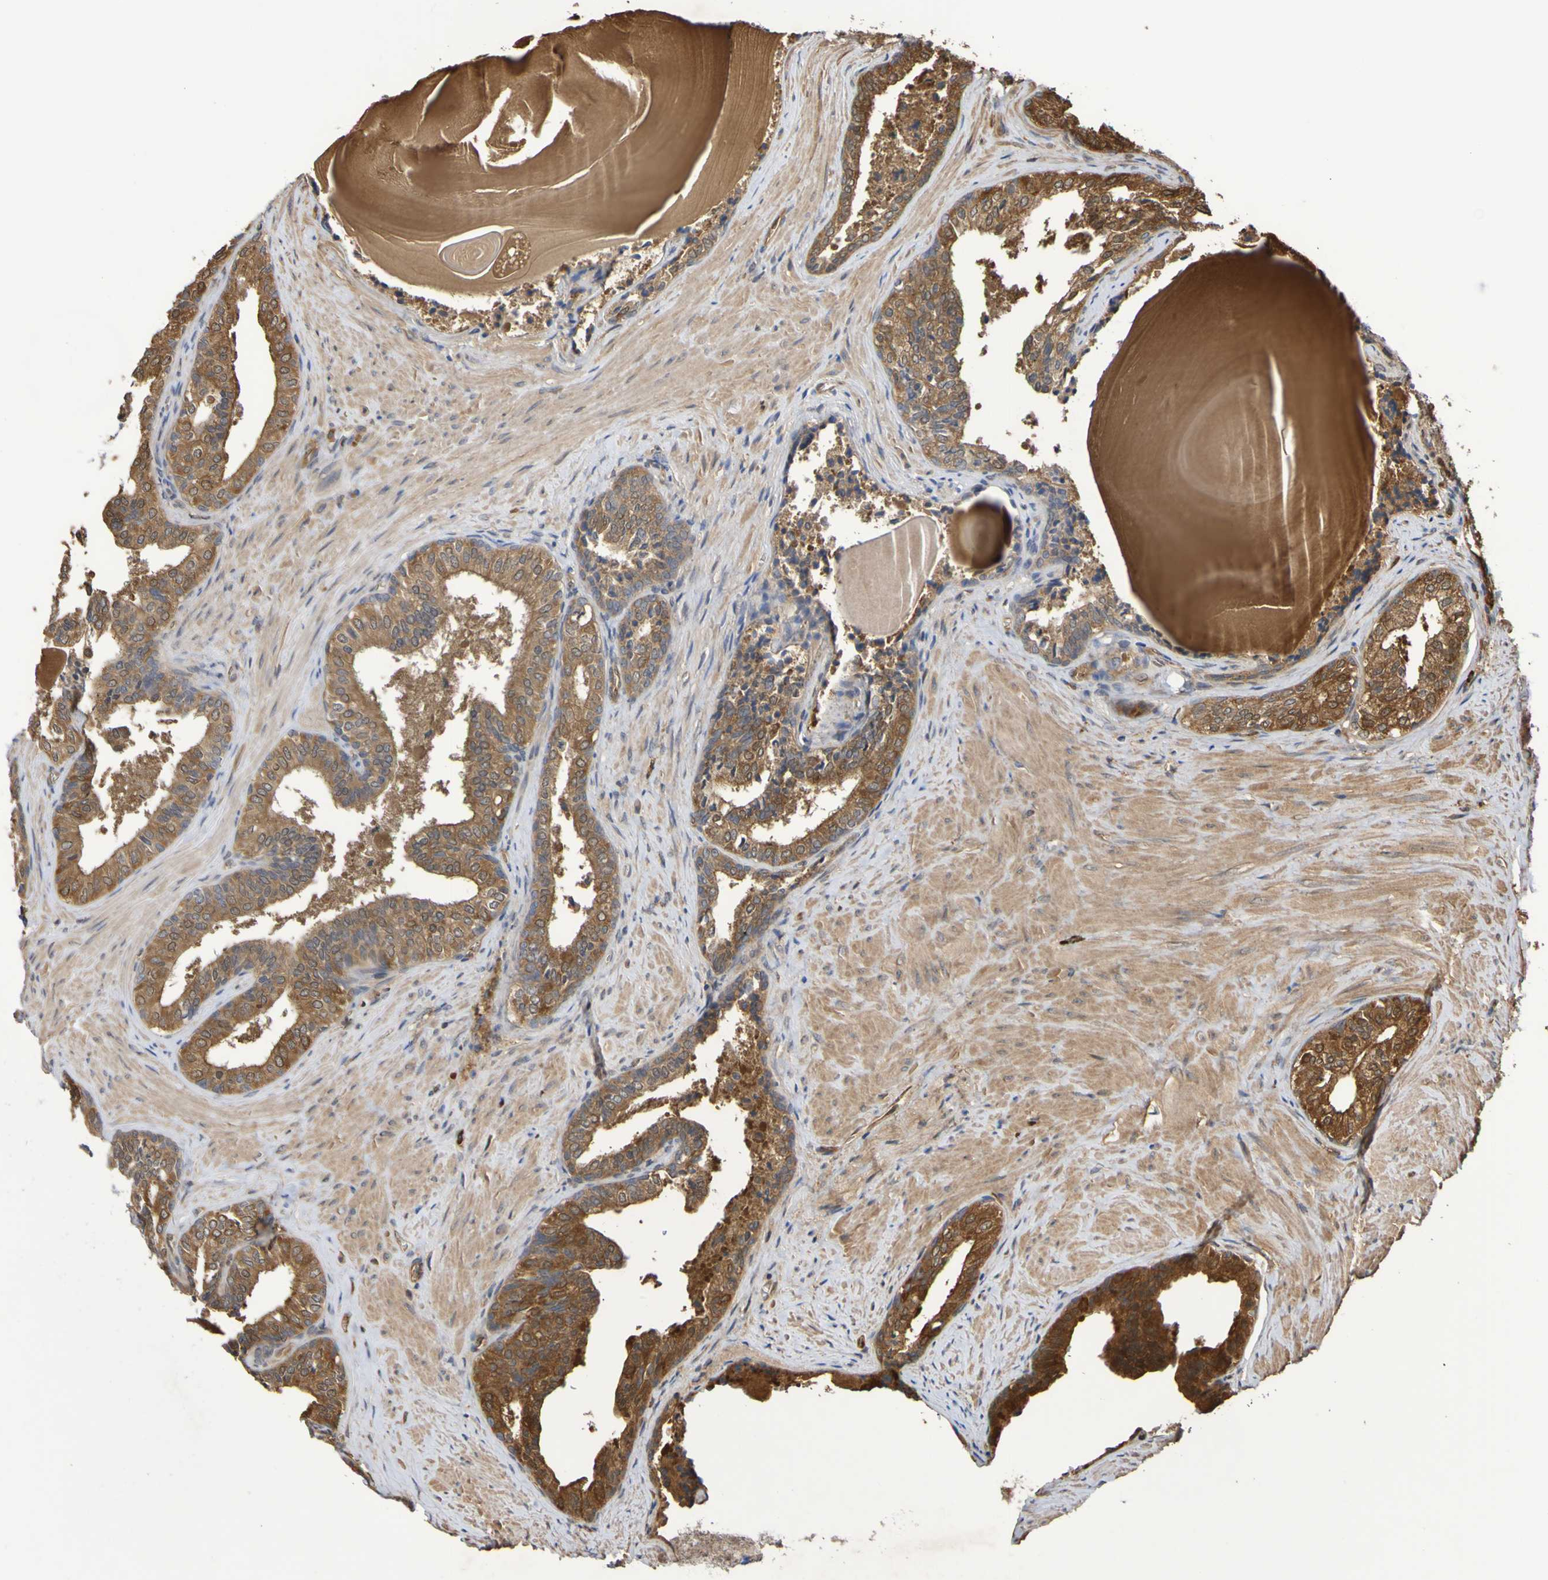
{"staining": {"intensity": "strong", "quantity": ">75%", "location": "cytoplasmic/membranous"}, "tissue": "prostate cancer", "cell_type": "Tumor cells", "image_type": "cancer", "snomed": [{"axis": "morphology", "description": "Adenocarcinoma, Low grade"}, {"axis": "topography", "description": "Prostate"}], "caption": "Protein expression analysis of prostate cancer displays strong cytoplasmic/membranous staining in approximately >75% of tumor cells.", "gene": "SERPINB6", "patient": {"sex": "male", "age": 60}}